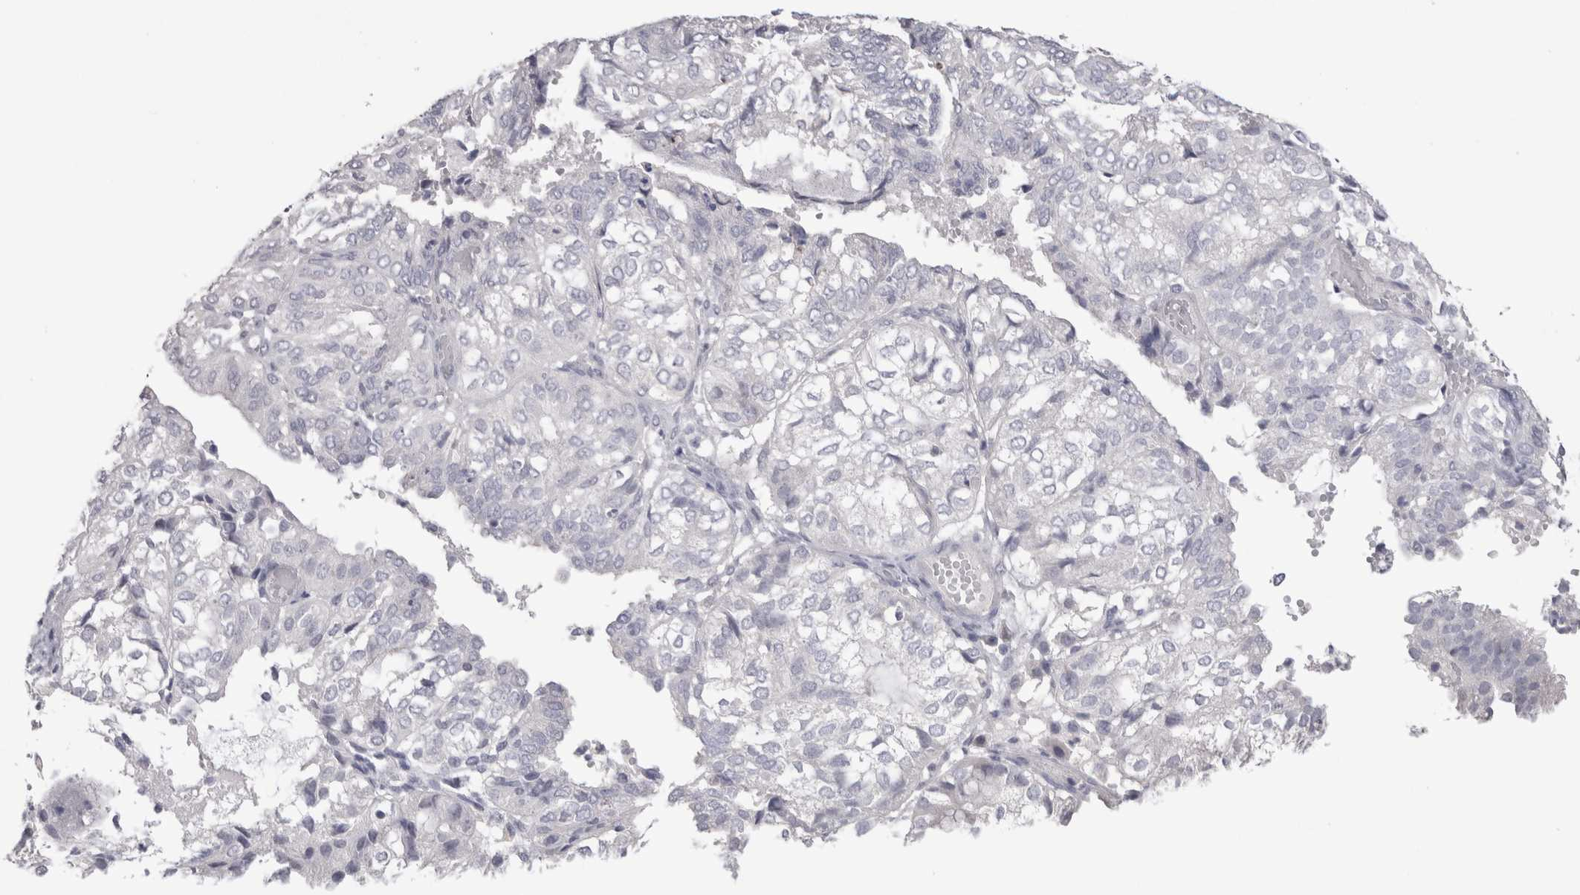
{"staining": {"intensity": "negative", "quantity": "none", "location": "none"}, "tissue": "endometrial cancer", "cell_type": "Tumor cells", "image_type": "cancer", "snomed": [{"axis": "morphology", "description": "Adenocarcinoma, NOS"}, {"axis": "topography", "description": "Uterus"}], "caption": "Tumor cells show no significant protein expression in endometrial cancer.", "gene": "SUCNR1", "patient": {"sex": "female", "age": 60}}